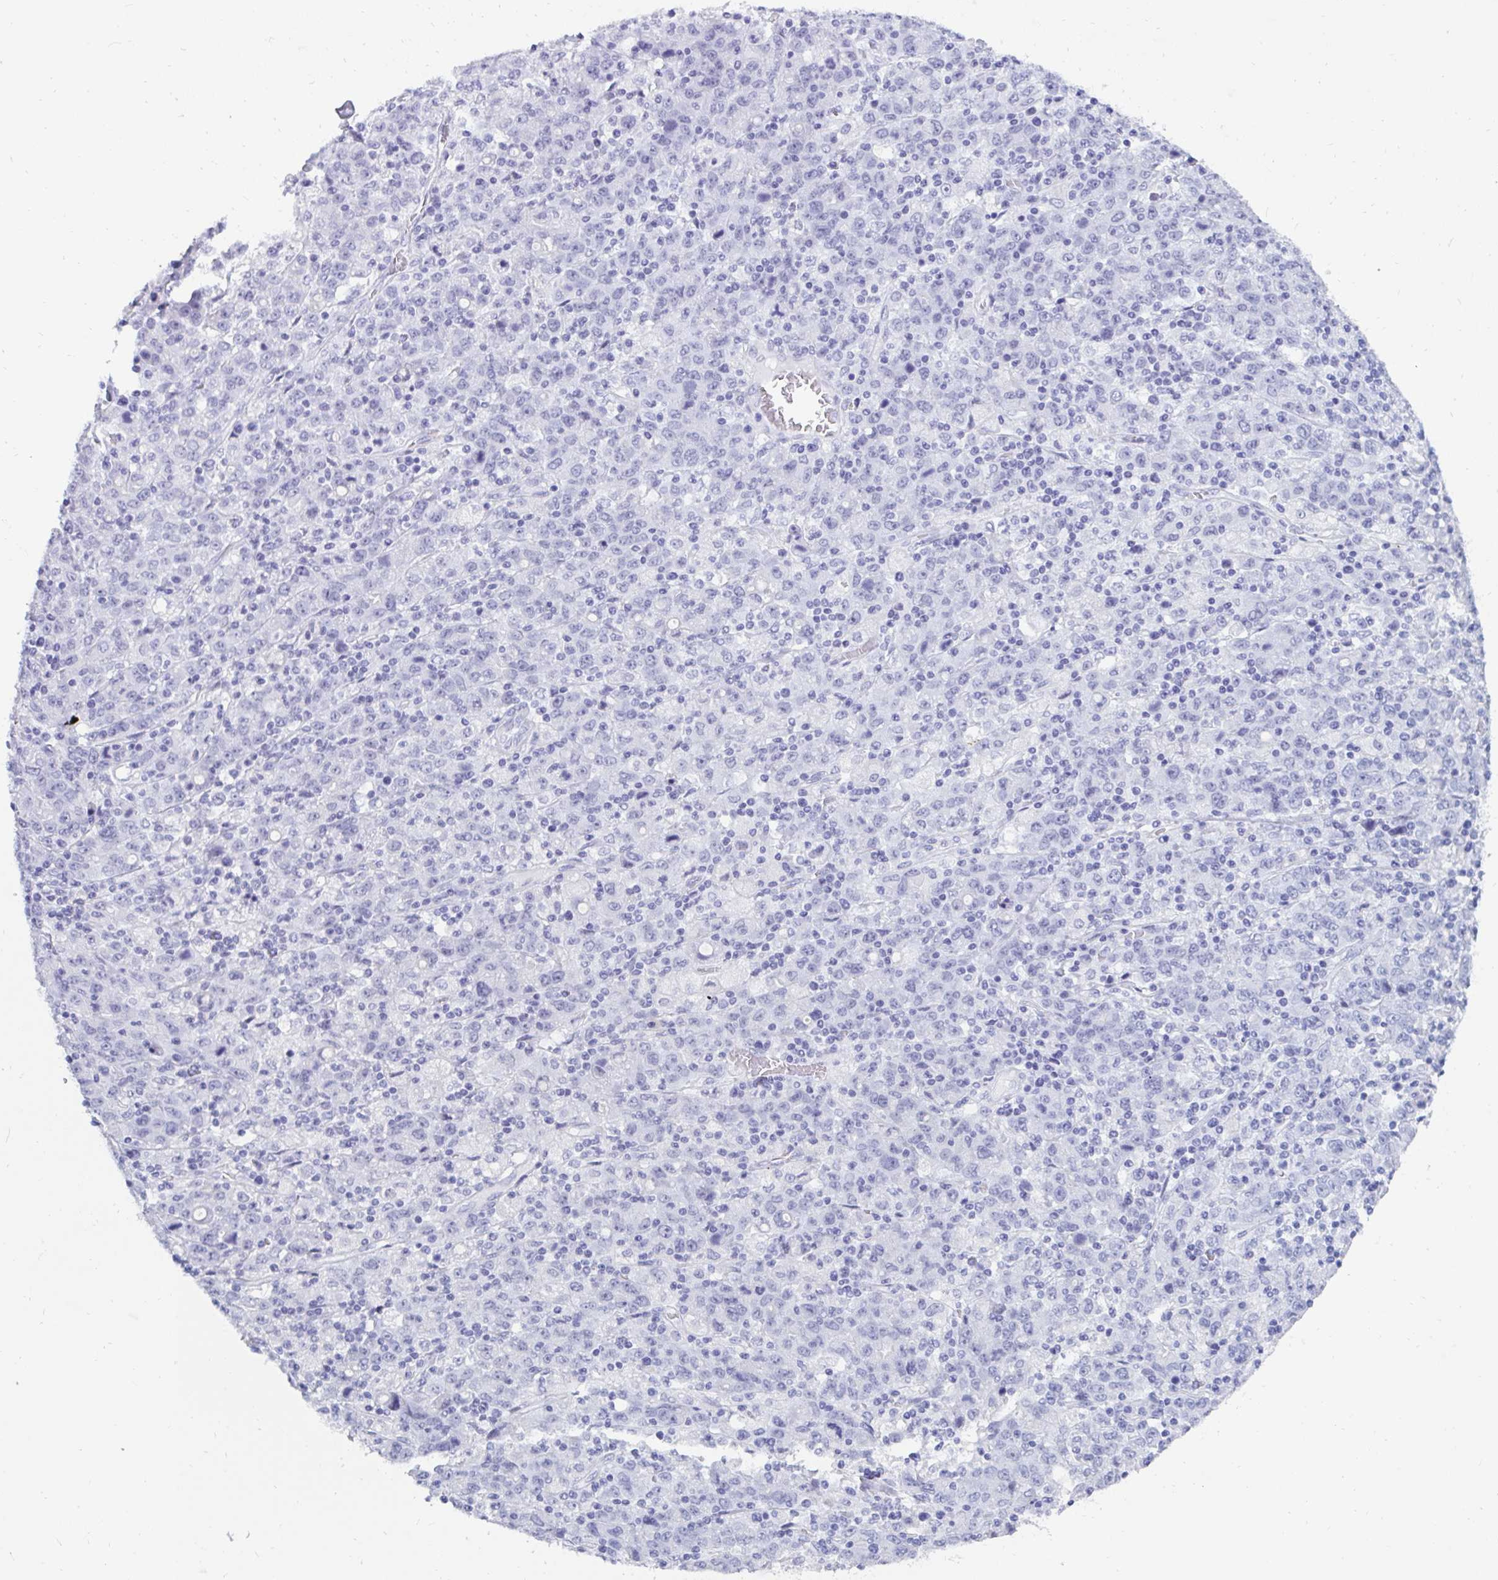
{"staining": {"intensity": "negative", "quantity": "none", "location": "none"}, "tissue": "stomach cancer", "cell_type": "Tumor cells", "image_type": "cancer", "snomed": [{"axis": "morphology", "description": "Adenocarcinoma, NOS"}, {"axis": "topography", "description": "Stomach, upper"}], "caption": "Histopathology image shows no significant protein expression in tumor cells of stomach cancer.", "gene": "GKN2", "patient": {"sex": "male", "age": 69}}